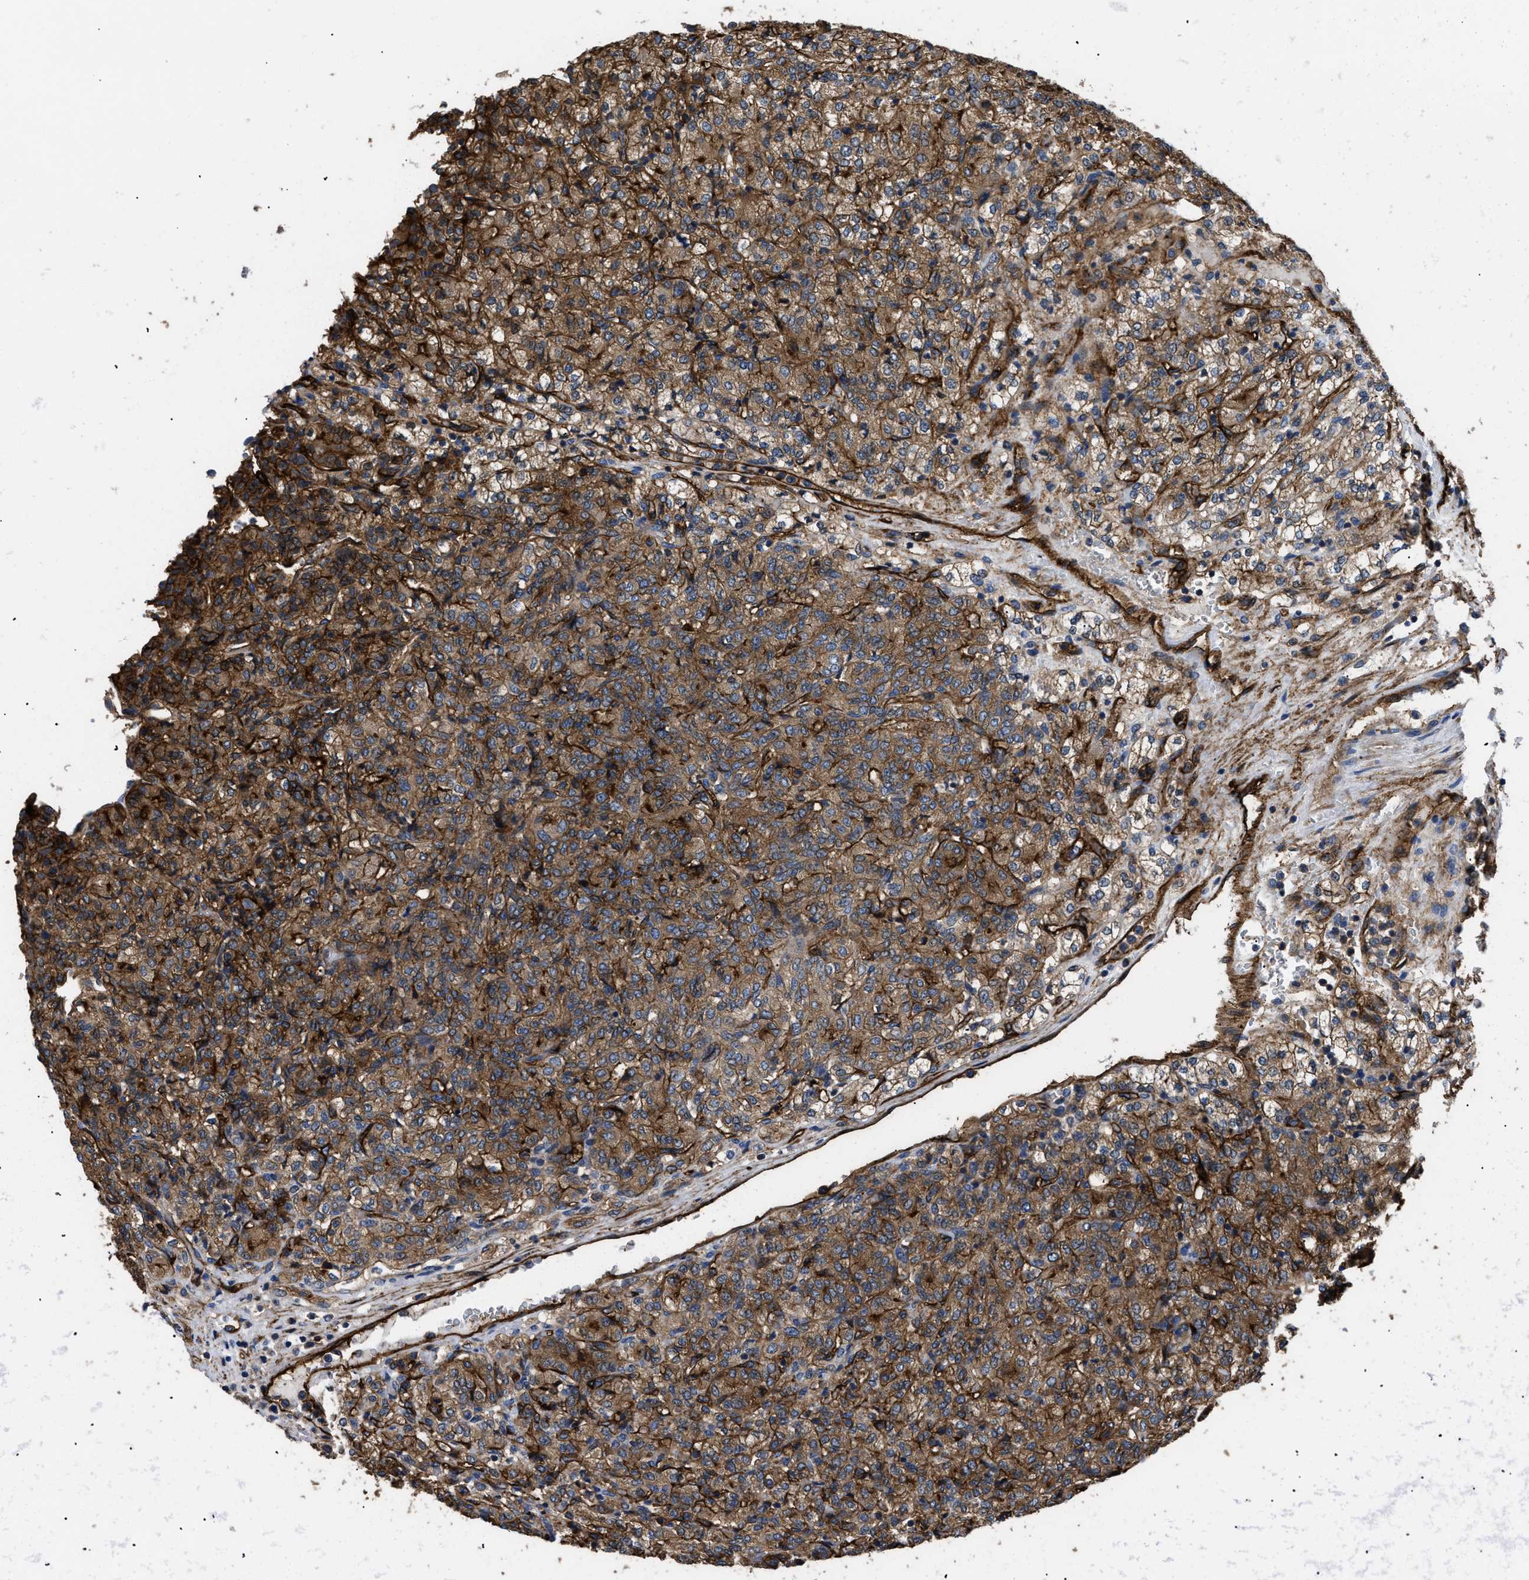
{"staining": {"intensity": "moderate", "quantity": ">75%", "location": "cytoplasmic/membranous"}, "tissue": "renal cancer", "cell_type": "Tumor cells", "image_type": "cancer", "snomed": [{"axis": "morphology", "description": "Adenocarcinoma, NOS"}, {"axis": "topography", "description": "Kidney"}], "caption": "Brown immunohistochemical staining in human adenocarcinoma (renal) shows moderate cytoplasmic/membranous expression in approximately >75% of tumor cells. The staining is performed using DAB brown chromogen to label protein expression. The nuclei are counter-stained blue using hematoxylin.", "gene": "NT5E", "patient": {"sex": "male", "age": 77}}